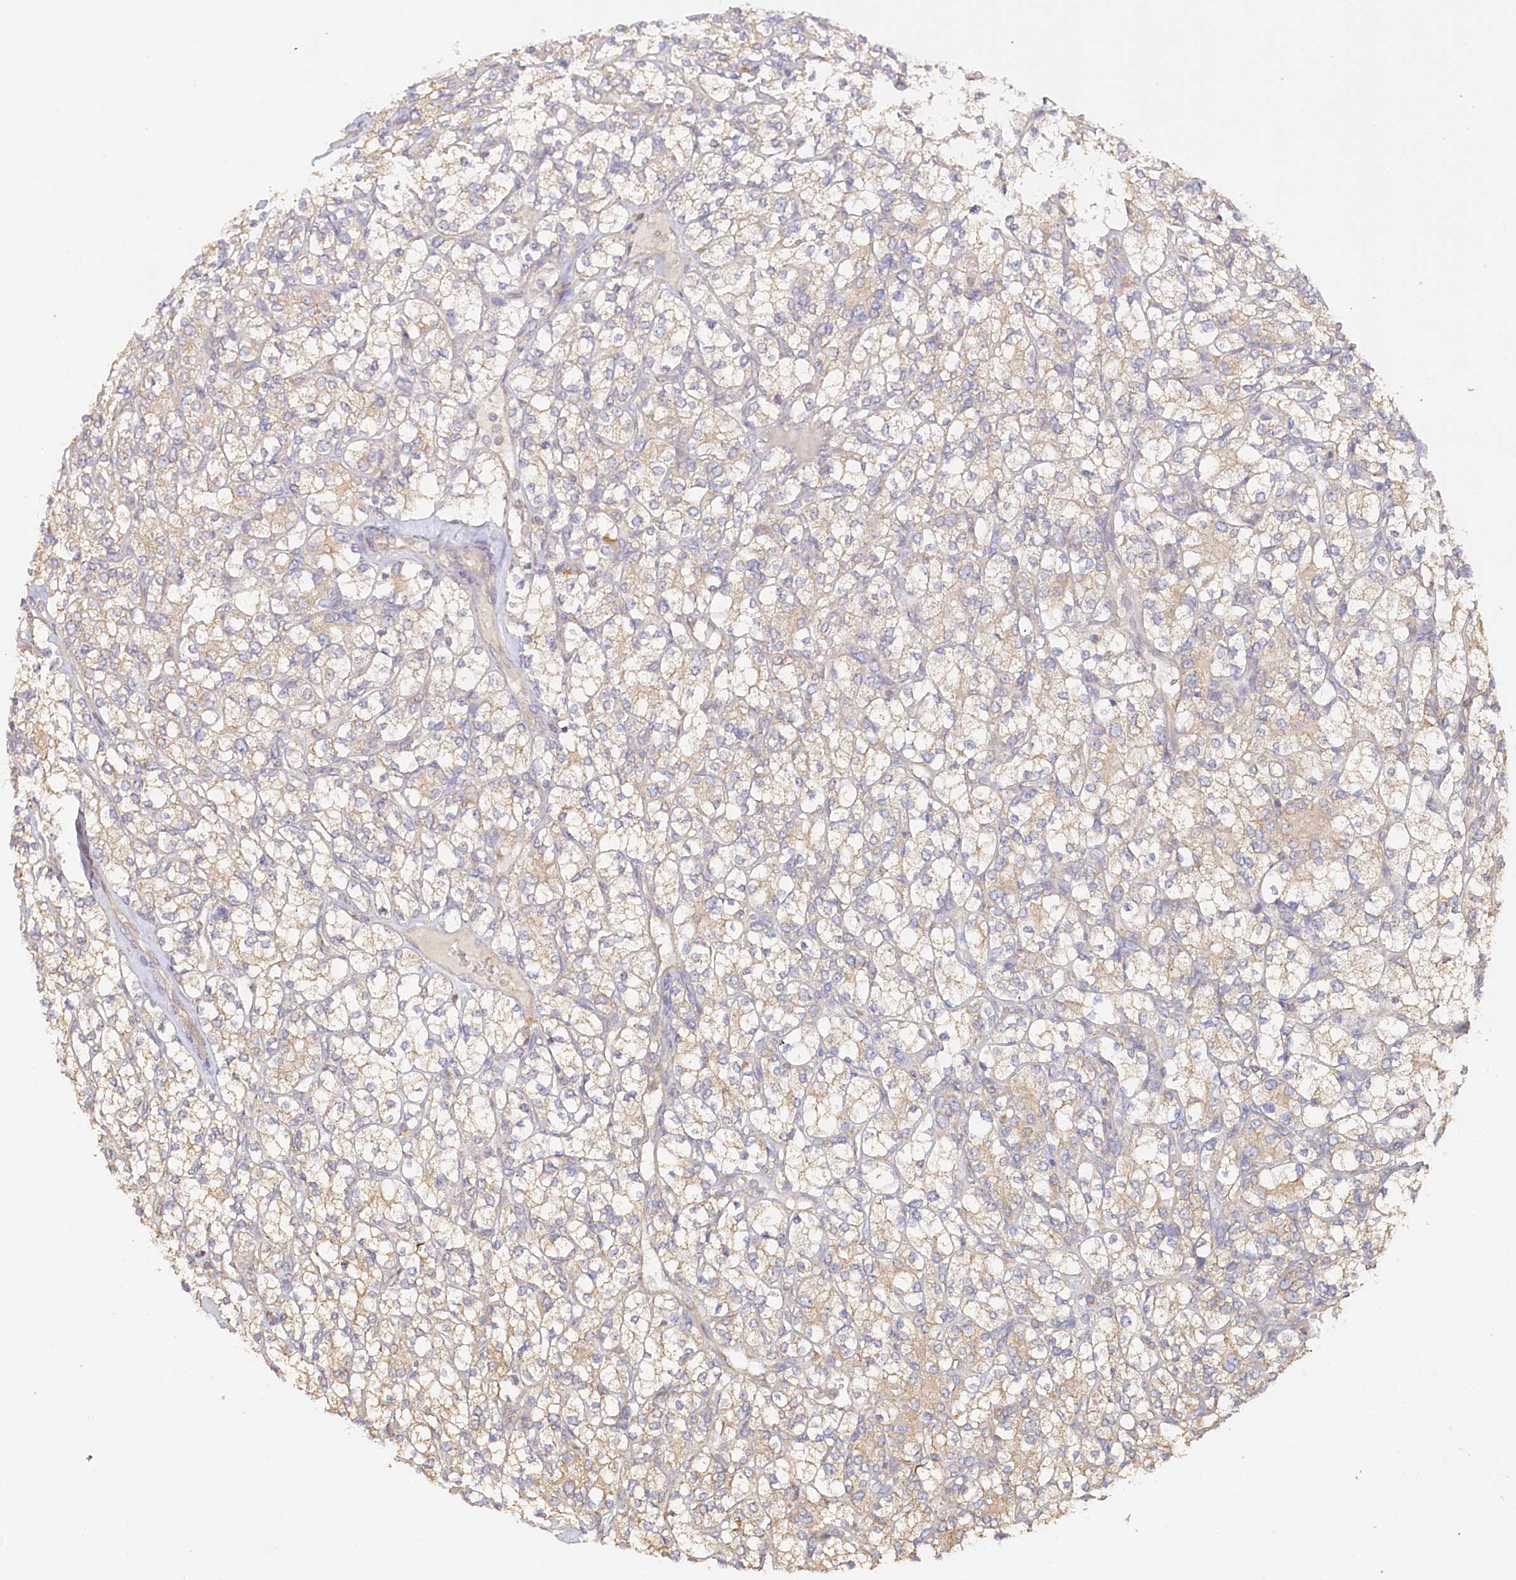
{"staining": {"intensity": "weak", "quantity": "<25%", "location": "cytoplasmic/membranous"}, "tissue": "renal cancer", "cell_type": "Tumor cells", "image_type": "cancer", "snomed": [{"axis": "morphology", "description": "Adenocarcinoma, NOS"}, {"axis": "topography", "description": "Kidney"}], "caption": "Renal adenocarcinoma was stained to show a protein in brown. There is no significant expression in tumor cells.", "gene": "PAIP2", "patient": {"sex": "male", "age": 77}}